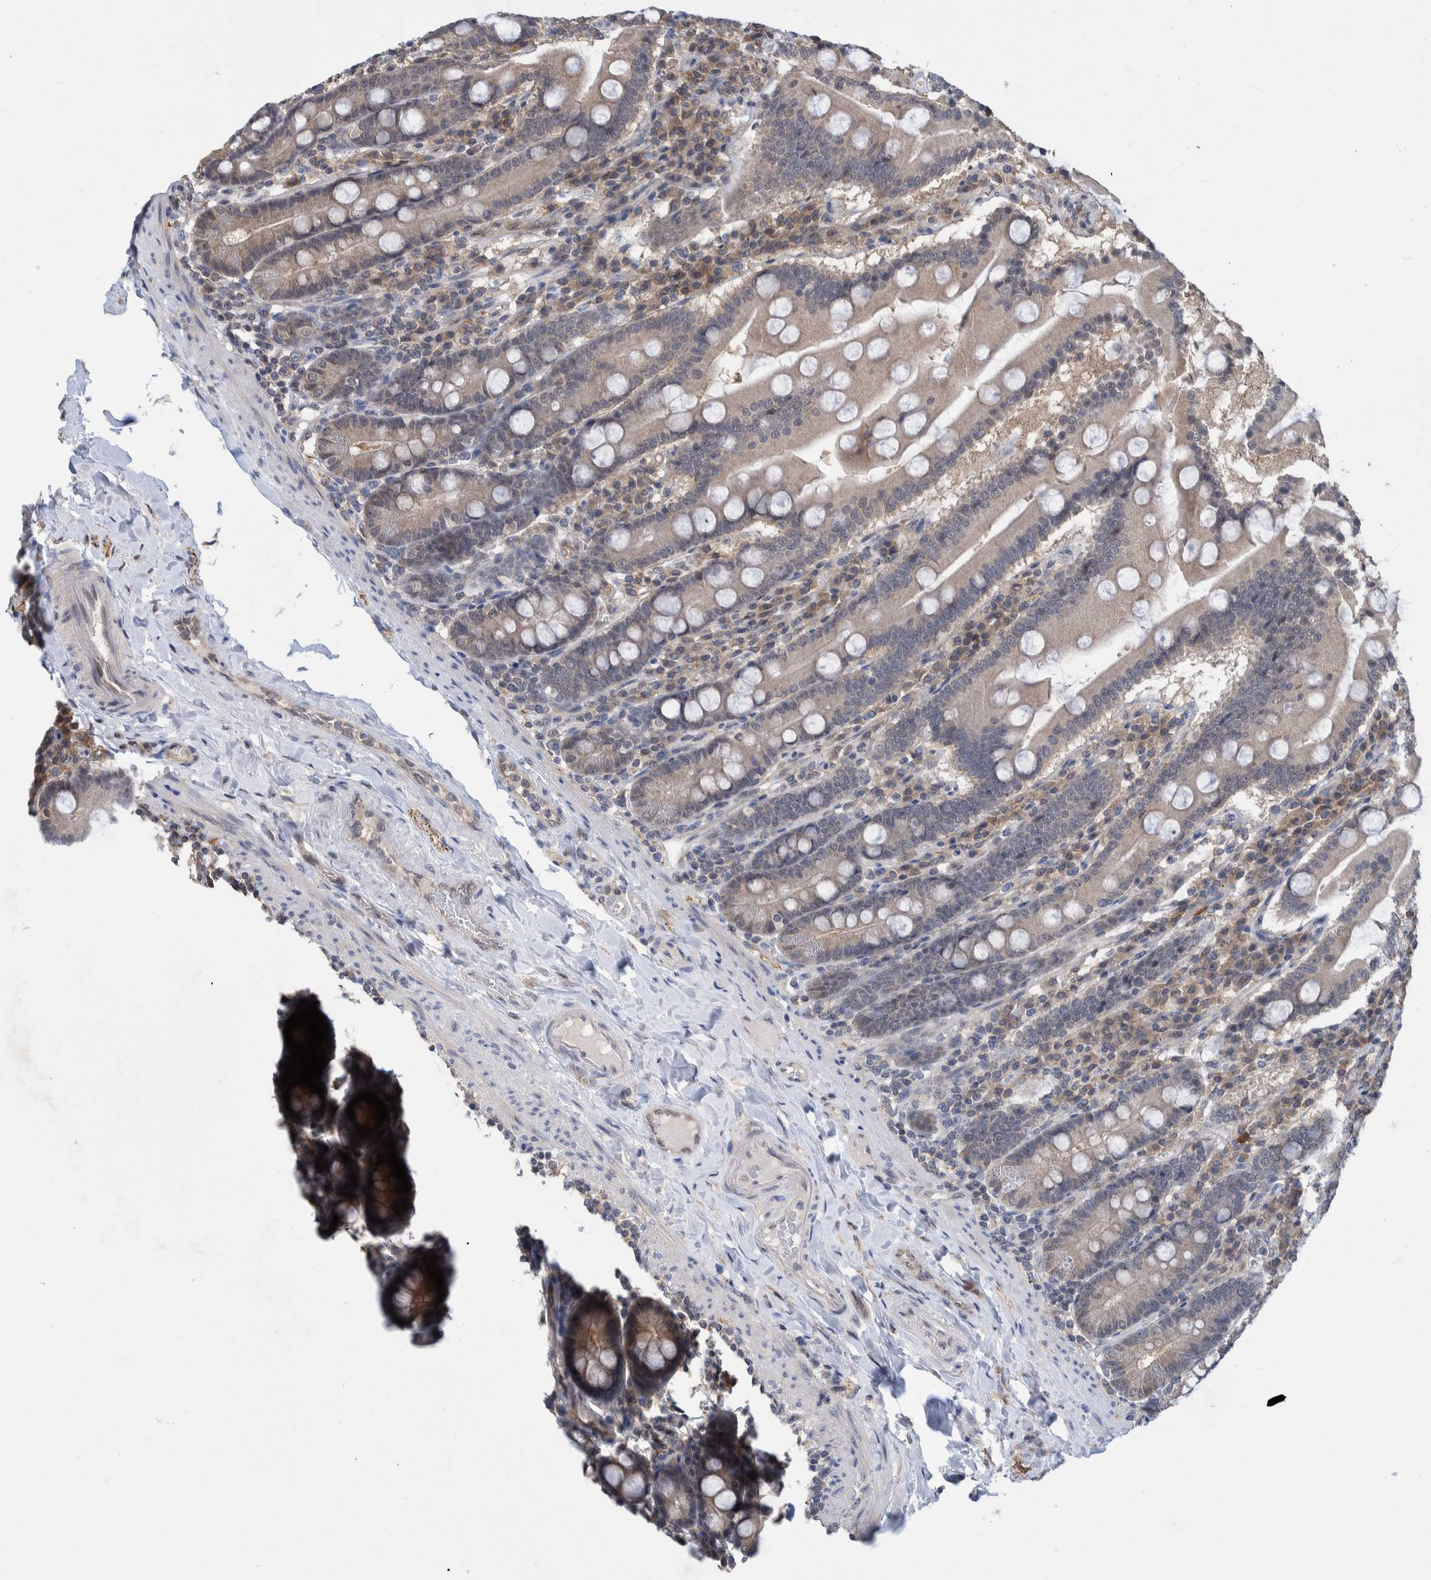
{"staining": {"intensity": "moderate", "quantity": "<25%", "location": "cytoplasmic/membranous,nuclear"}, "tissue": "duodenum", "cell_type": "Glandular cells", "image_type": "normal", "snomed": [{"axis": "morphology", "description": "Normal tissue, NOS"}, {"axis": "topography", "description": "Duodenum"}], "caption": "Approximately <25% of glandular cells in benign duodenum display moderate cytoplasmic/membranous,nuclear protein expression as visualized by brown immunohistochemical staining.", "gene": "PLPBP", "patient": {"sex": "male", "age": 50}}